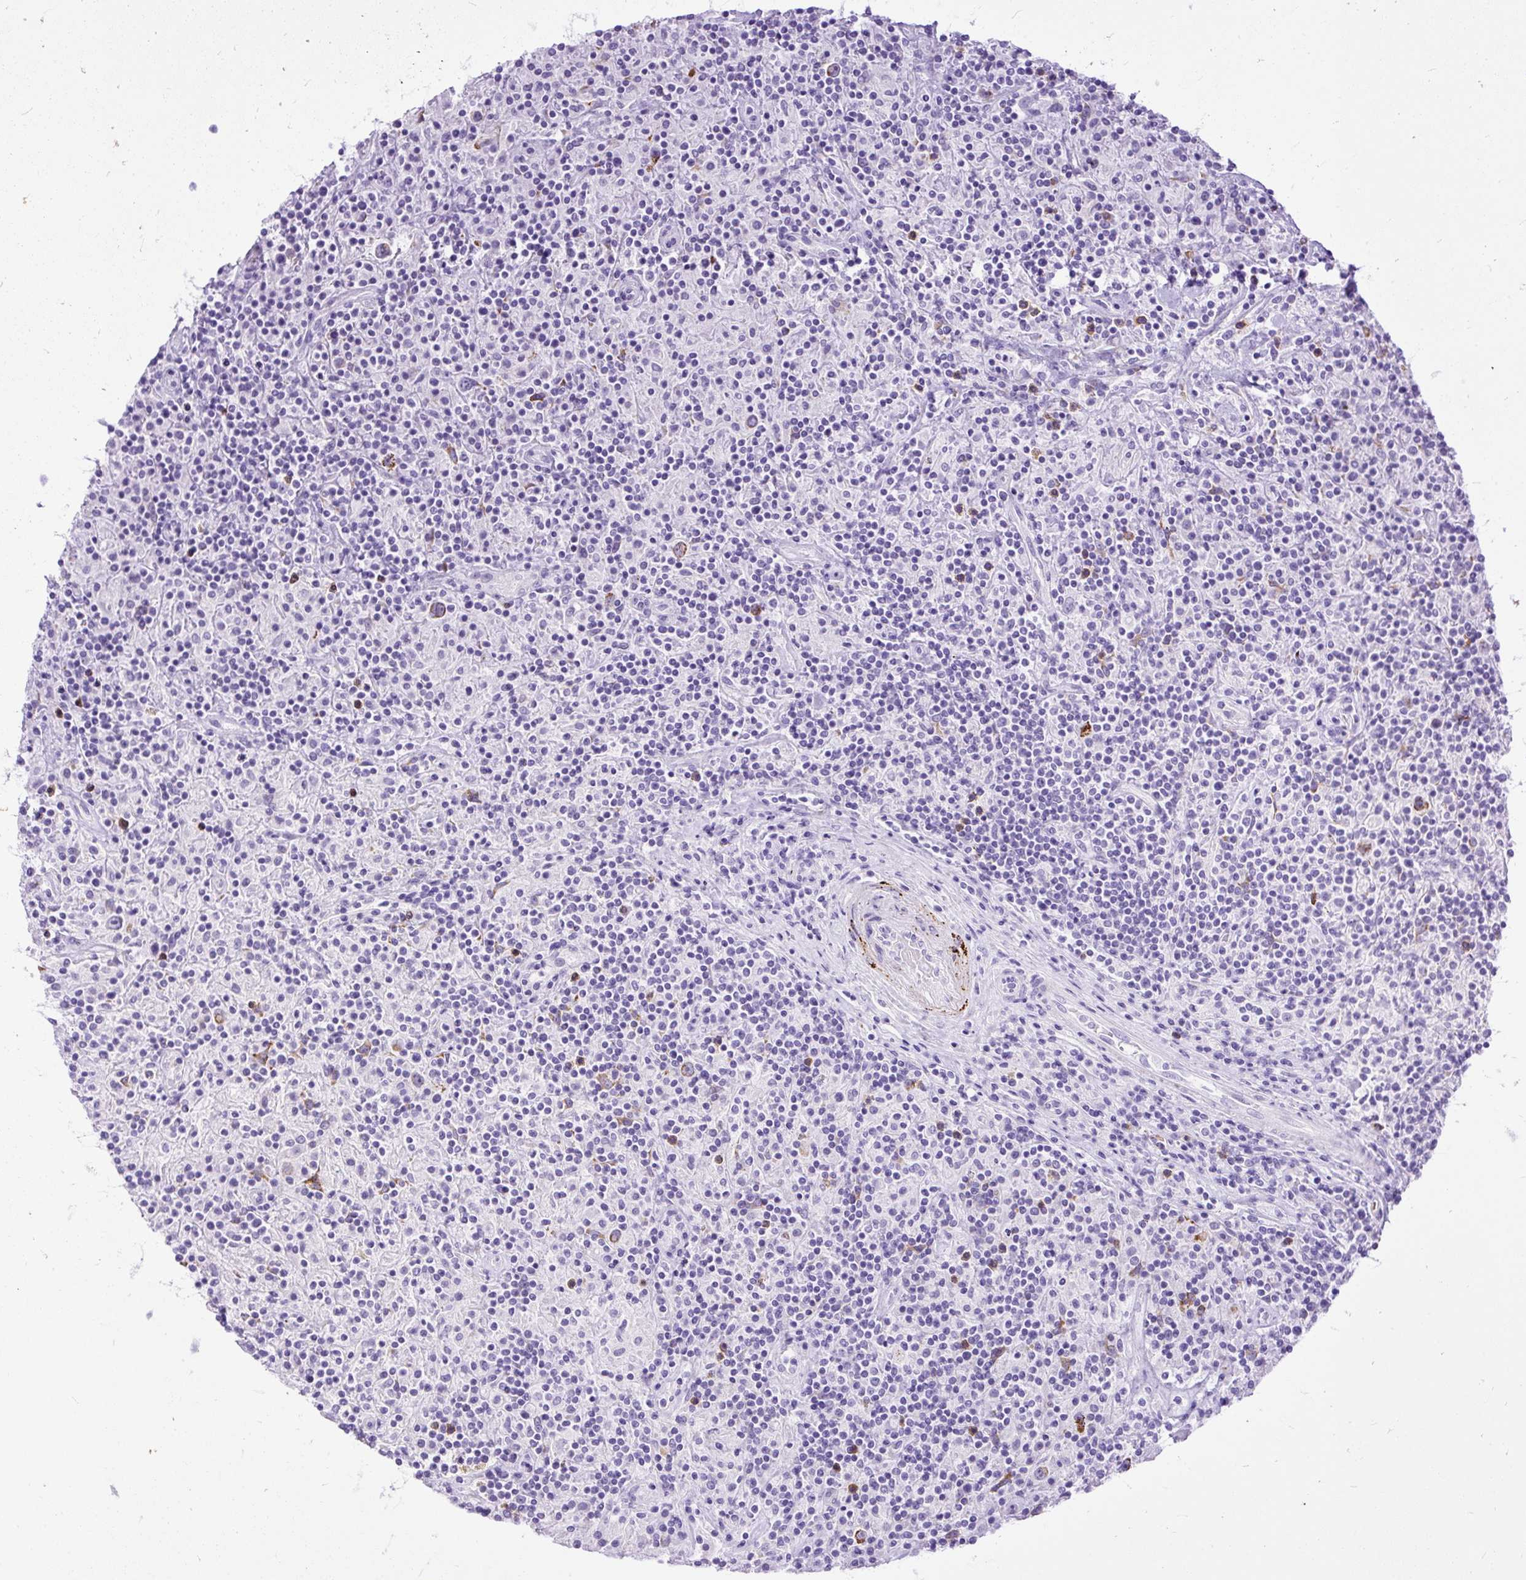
{"staining": {"intensity": "strong", "quantity": "25%-75%", "location": "cytoplasmic/membranous"}, "tissue": "lymphoma", "cell_type": "Tumor cells", "image_type": "cancer", "snomed": [{"axis": "morphology", "description": "Hodgkin's disease, NOS"}, {"axis": "topography", "description": "Lymph node"}], "caption": "Immunohistochemistry (IHC) image of neoplastic tissue: Hodgkin's disease stained using immunohistochemistry (IHC) demonstrates high levels of strong protein expression localized specifically in the cytoplasmic/membranous of tumor cells, appearing as a cytoplasmic/membranous brown color.", "gene": "ZNF256", "patient": {"sex": "male", "age": 70}}